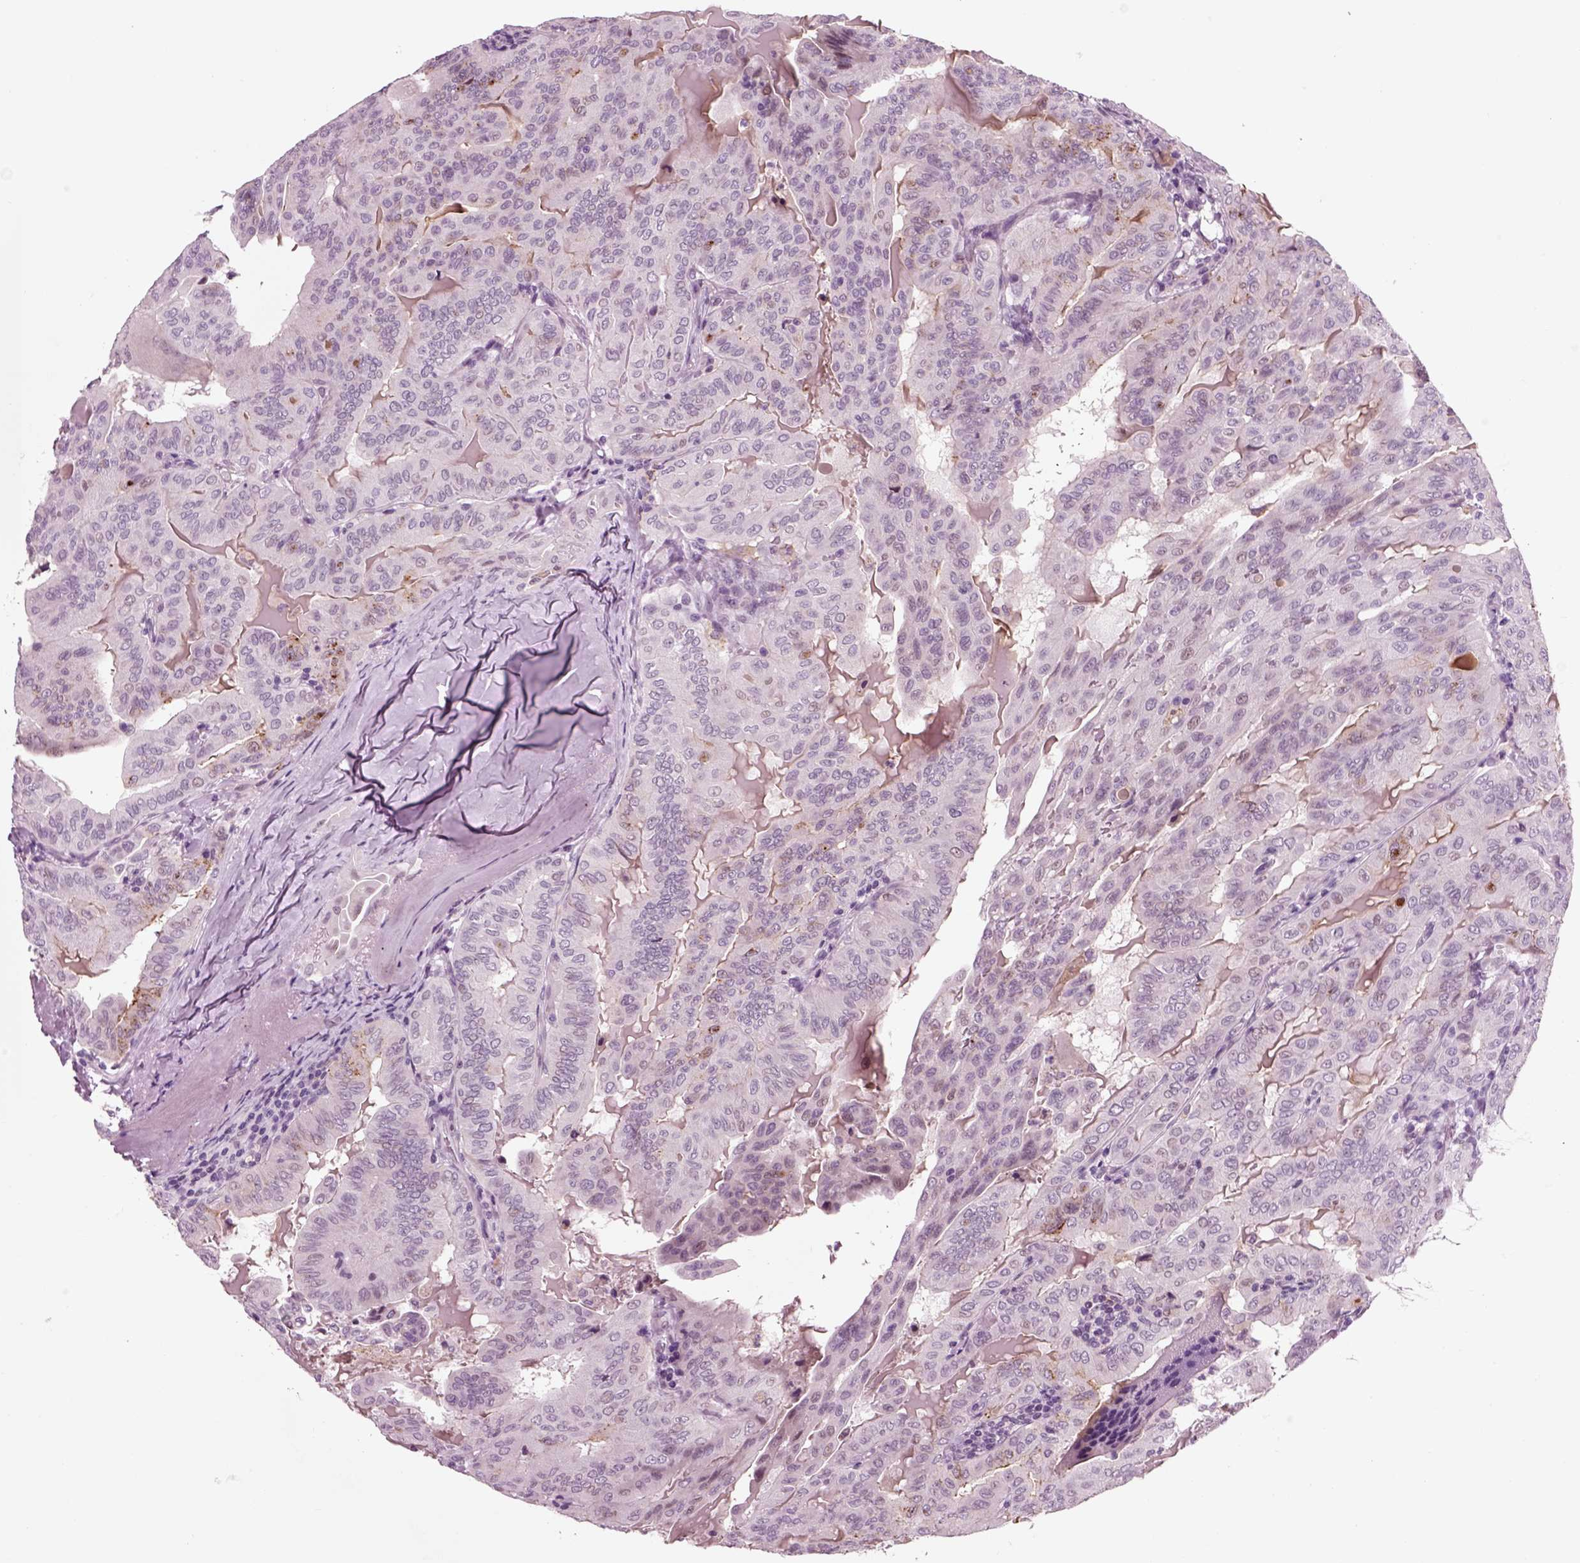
{"staining": {"intensity": "negative", "quantity": "none", "location": "none"}, "tissue": "thyroid cancer", "cell_type": "Tumor cells", "image_type": "cancer", "snomed": [{"axis": "morphology", "description": "Papillary adenocarcinoma, NOS"}, {"axis": "topography", "description": "Thyroid gland"}], "caption": "The micrograph shows no significant staining in tumor cells of papillary adenocarcinoma (thyroid).", "gene": "CHGB", "patient": {"sex": "female", "age": 68}}